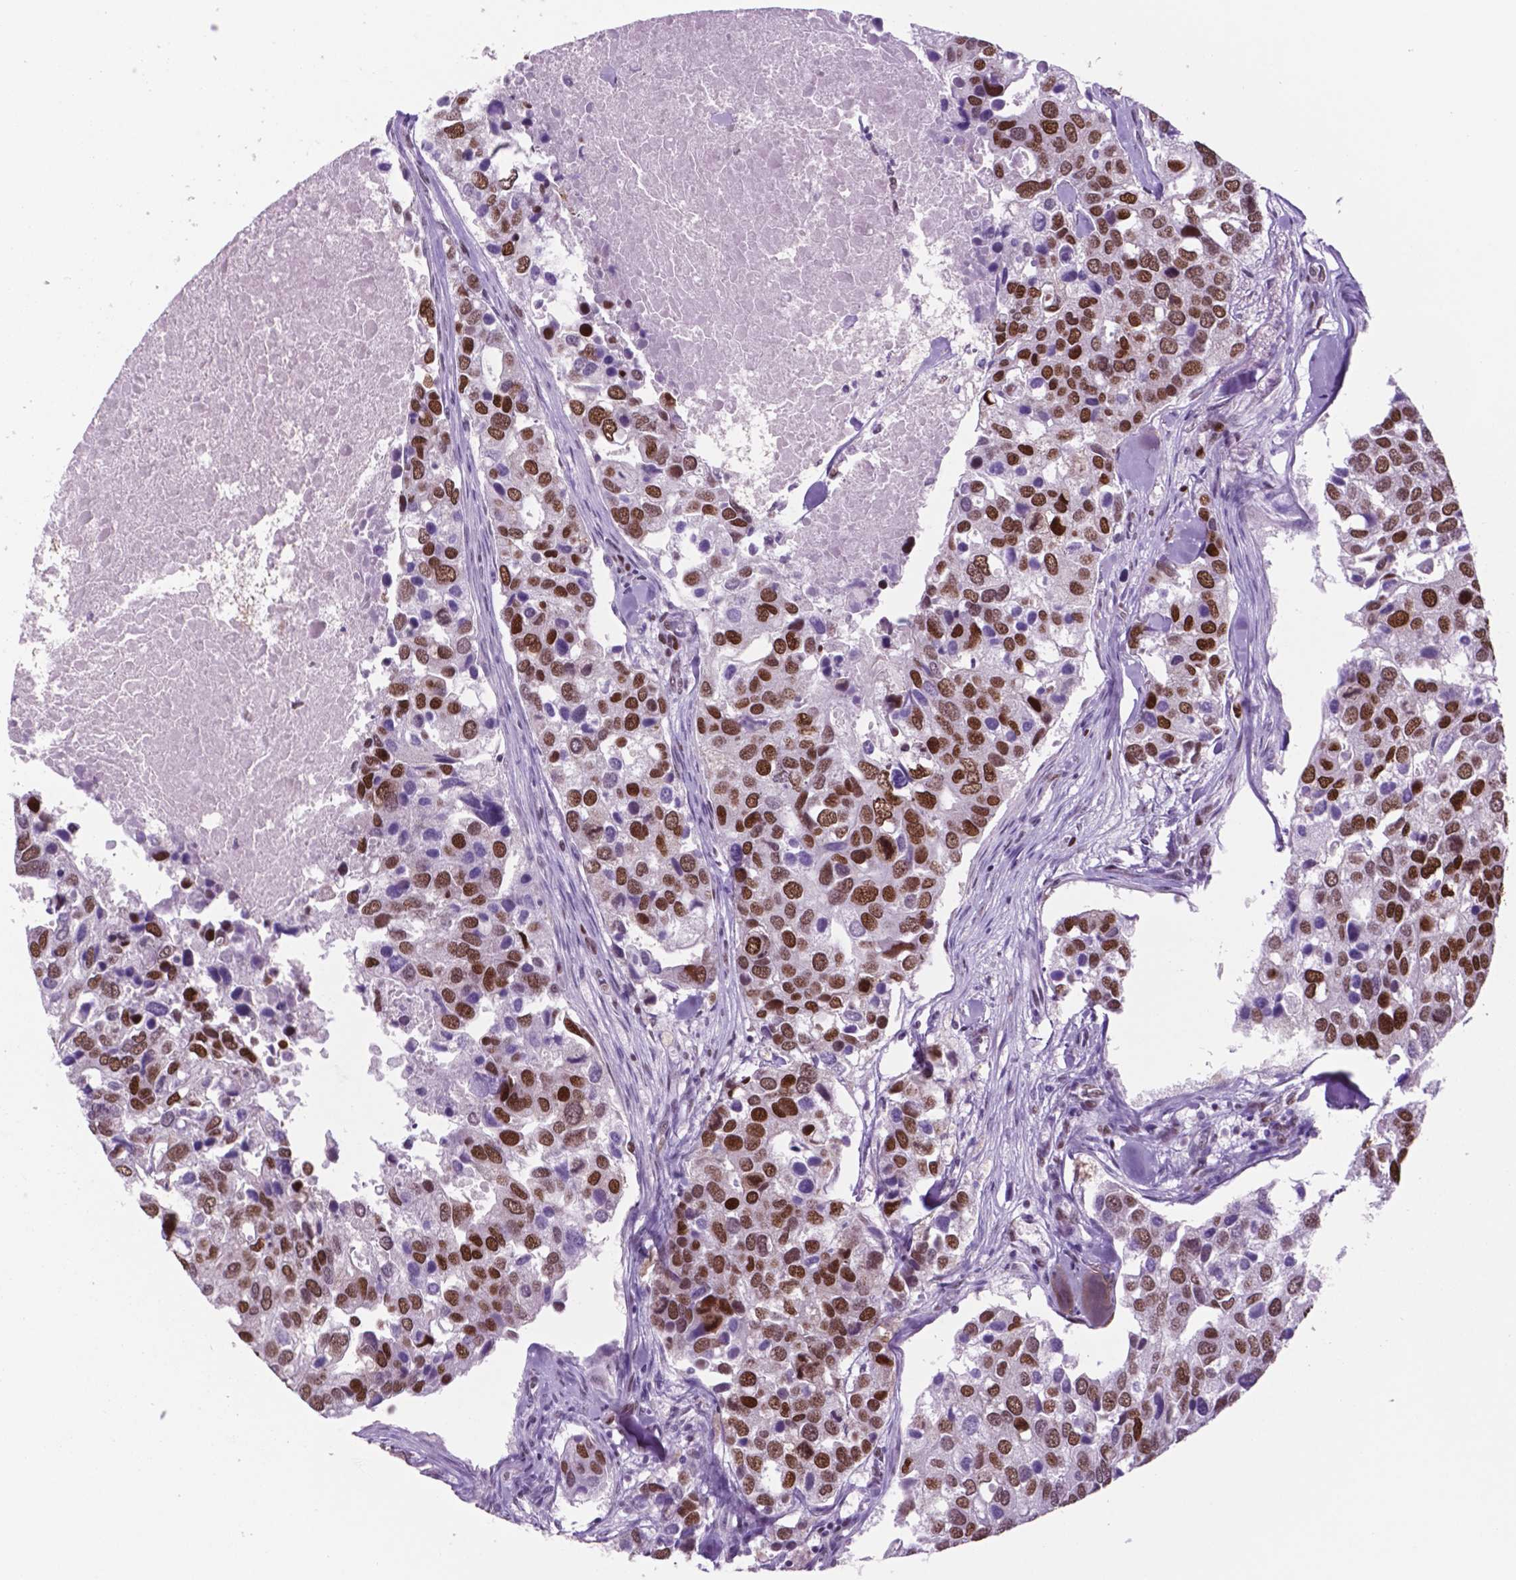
{"staining": {"intensity": "strong", "quantity": "25%-75%", "location": "nuclear"}, "tissue": "breast cancer", "cell_type": "Tumor cells", "image_type": "cancer", "snomed": [{"axis": "morphology", "description": "Duct carcinoma"}, {"axis": "topography", "description": "Breast"}], "caption": "Immunohistochemistry (IHC) (DAB) staining of human breast cancer (infiltrating ductal carcinoma) shows strong nuclear protein positivity in approximately 25%-75% of tumor cells. The protein of interest is stained brown, and the nuclei are stained in blue (DAB (3,3'-diaminobenzidine) IHC with brightfield microscopy, high magnification).", "gene": "MSH6", "patient": {"sex": "female", "age": 83}}